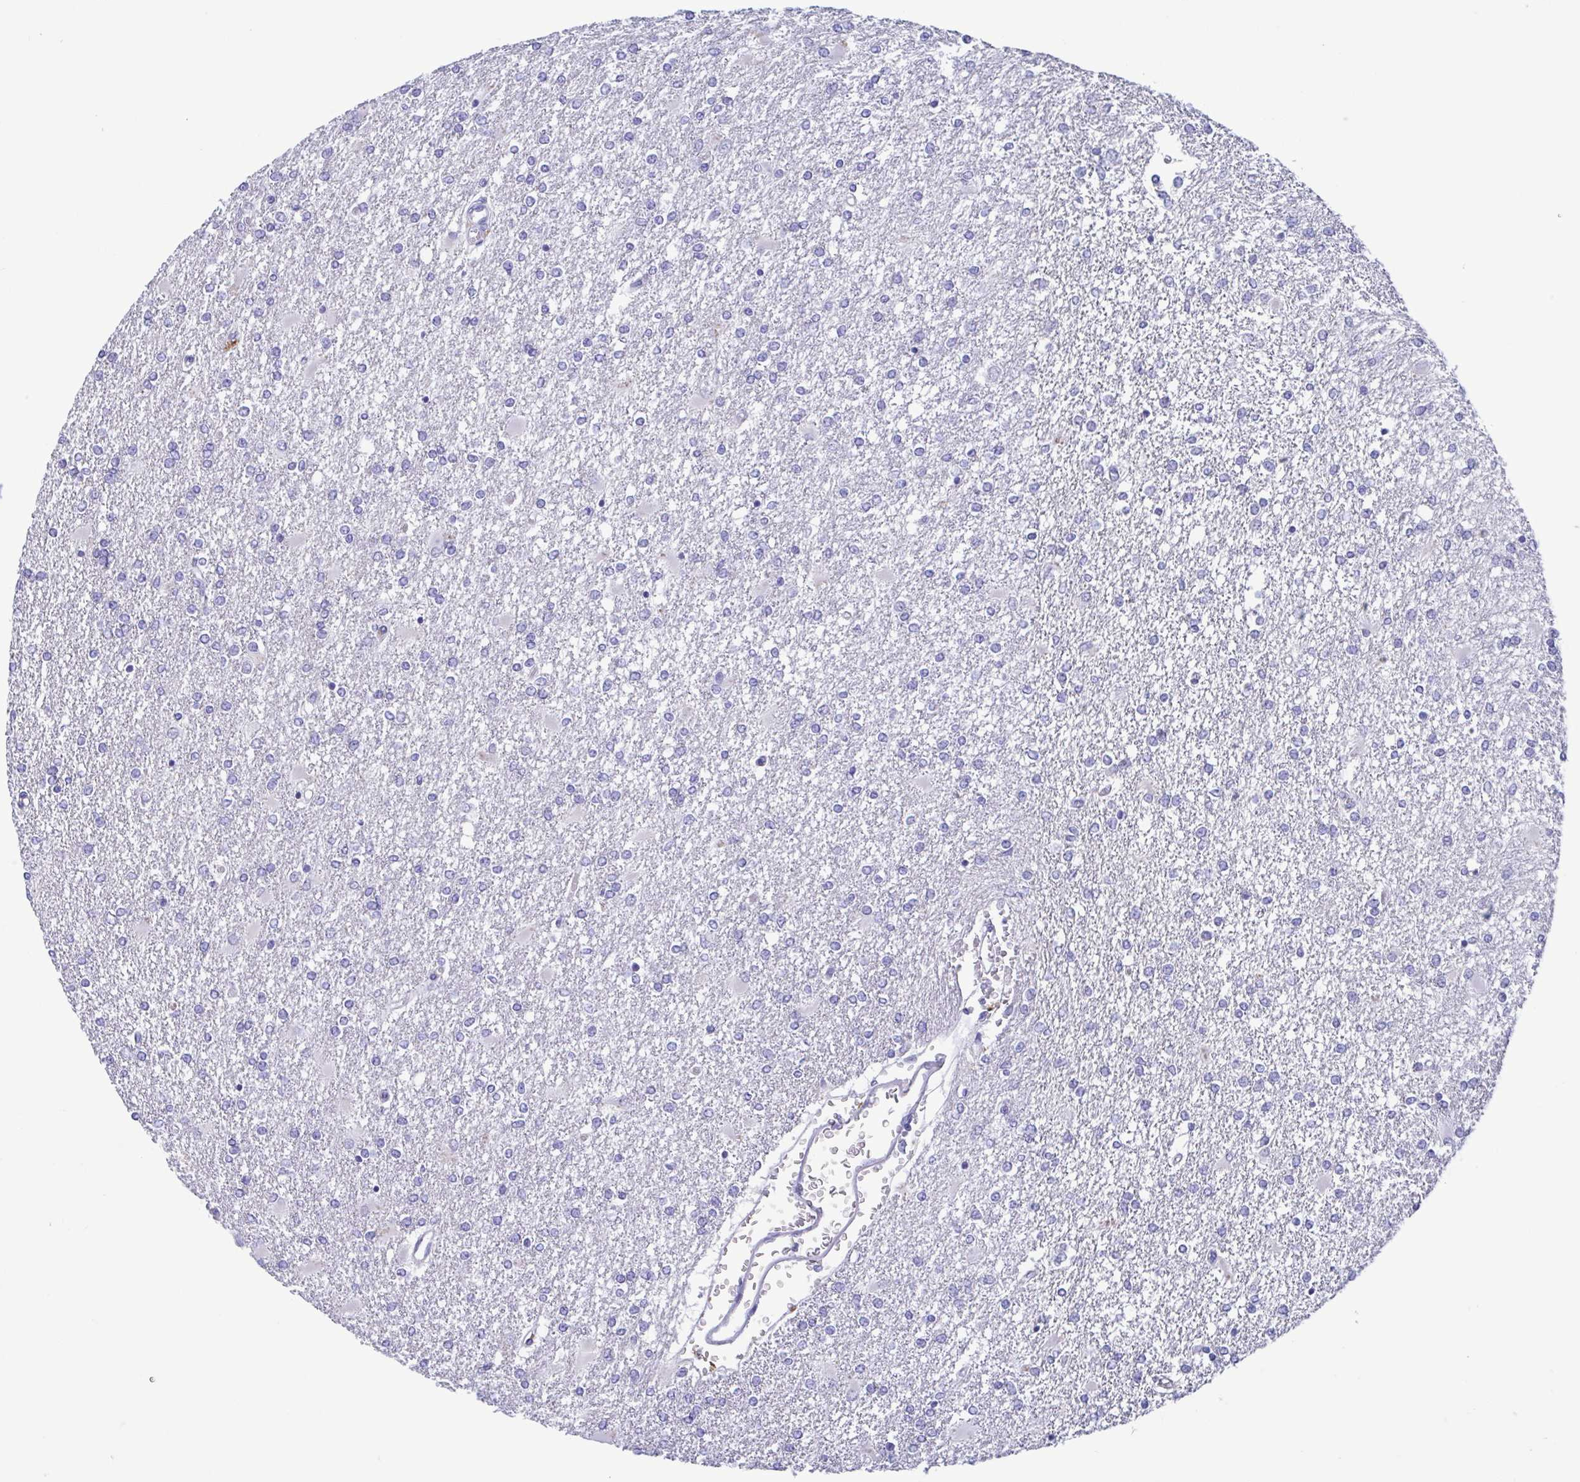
{"staining": {"intensity": "negative", "quantity": "none", "location": "none"}, "tissue": "glioma", "cell_type": "Tumor cells", "image_type": "cancer", "snomed": [{"axis": "morphology", "description": "Glioma, malignant, High grade"}, {"axis": "topography", "description": "Cerebral cortex"}], "caption": "A high-resolution histopathology image shows IHC staining of glioma, which shows no significant expression in tumor cells.", "gene": "PERM1", "patient": {"sex": "male", "age": 79}}